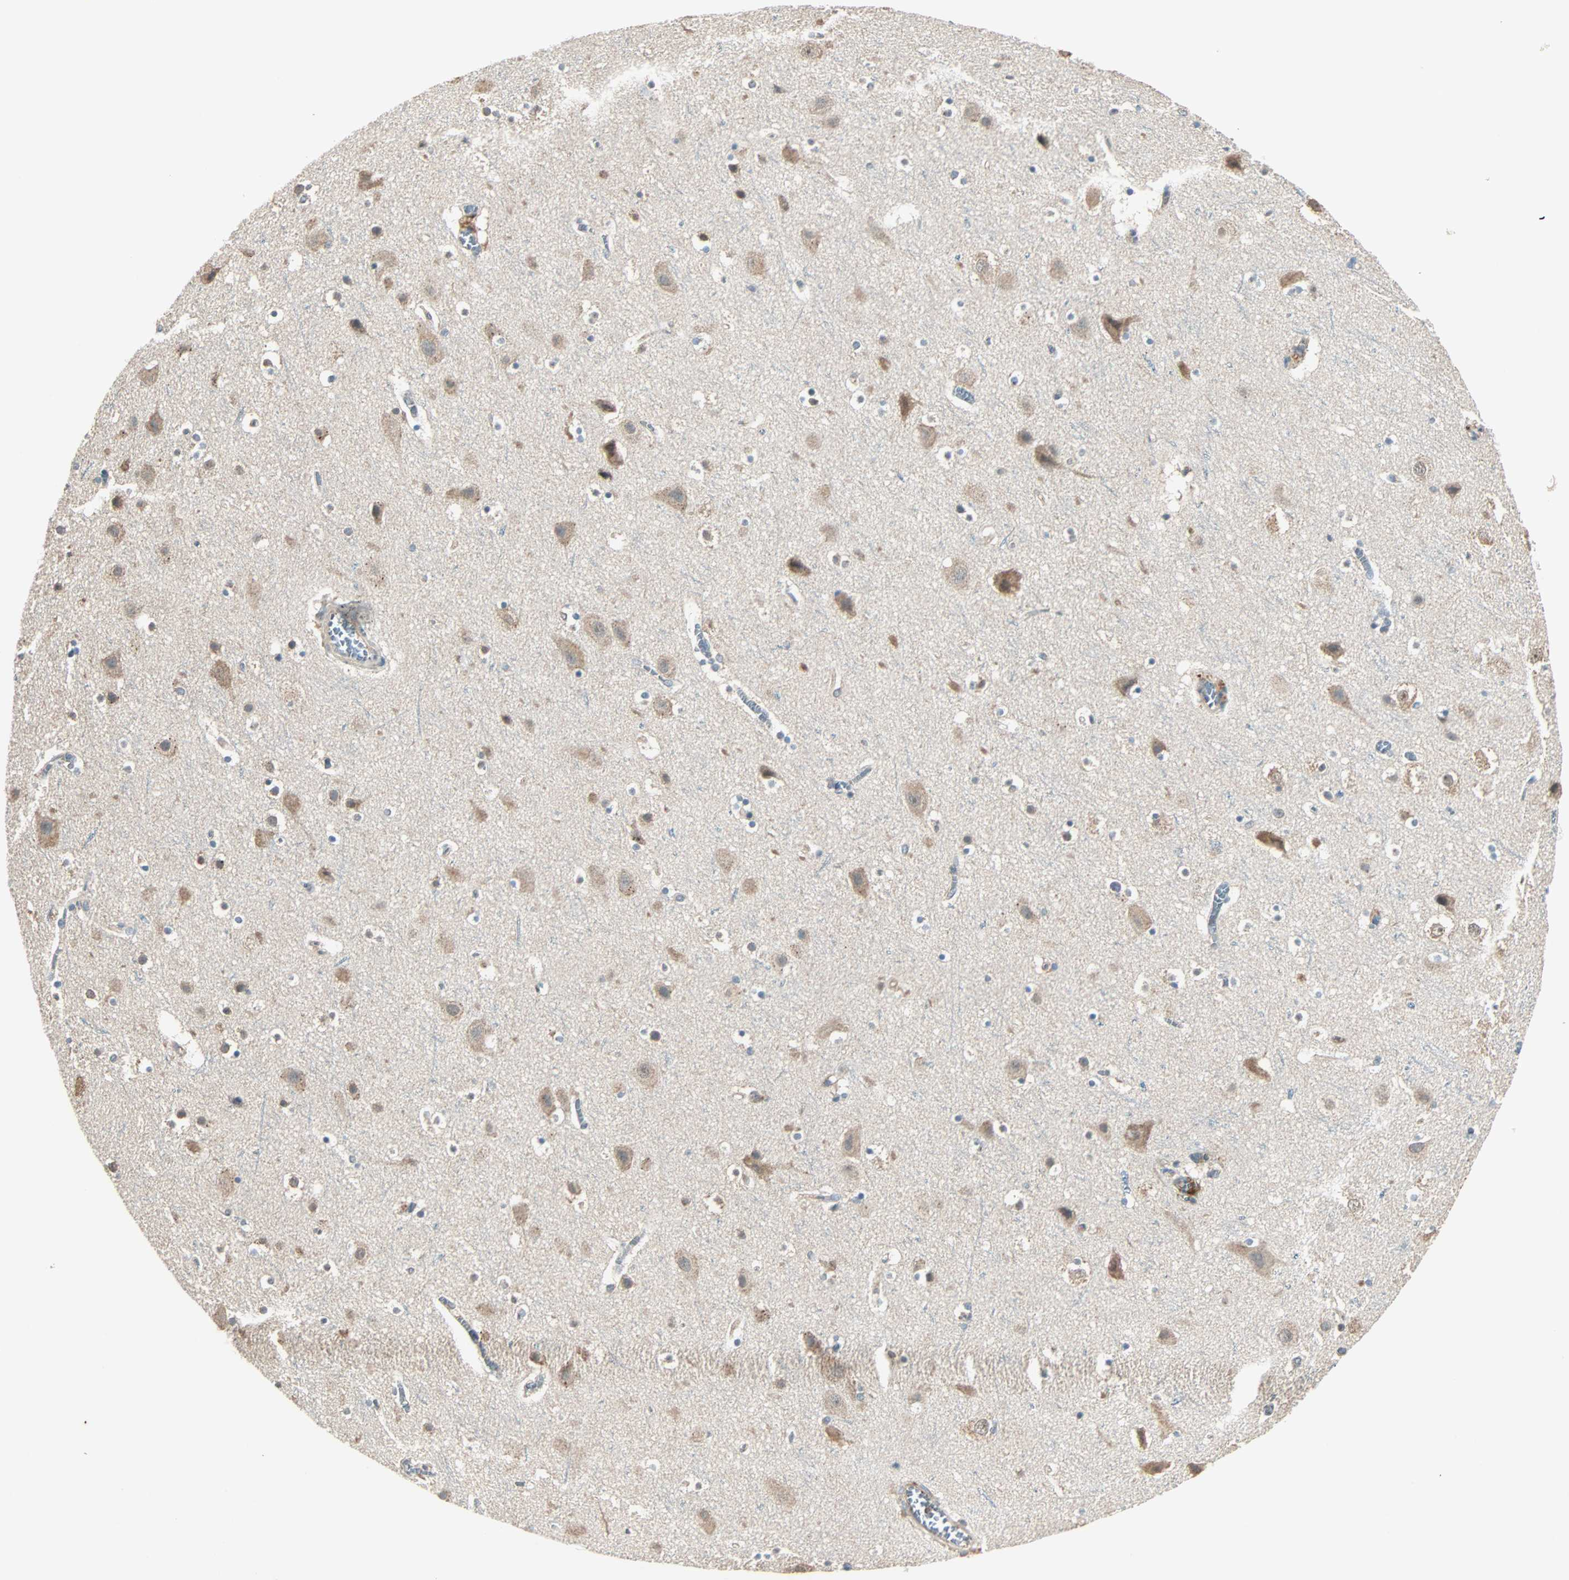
{"staining": {"intensity": "weak", "quantity": "25%-75%", "location": "cytoplasmic/membranous"}, "tissue": "cerebral cortex", "cell_type": "Endothelial cells", "image_type": "normal", "snomed": [{"axis": "morphology", "description": "Normal tissue, NOS"}, {"axis": "topography", "description": "Cerebral cortex"}], "caption": "An immunohistochemistry (IHC) micrograph of benign tissue is shown. Protein staining in brown highlights weak cytoplasmic/membranous positivity in cerebral cortex within endothelial cells.", "gene": "MAP3K21", "patient": {"sex": "male", "age": 45}}